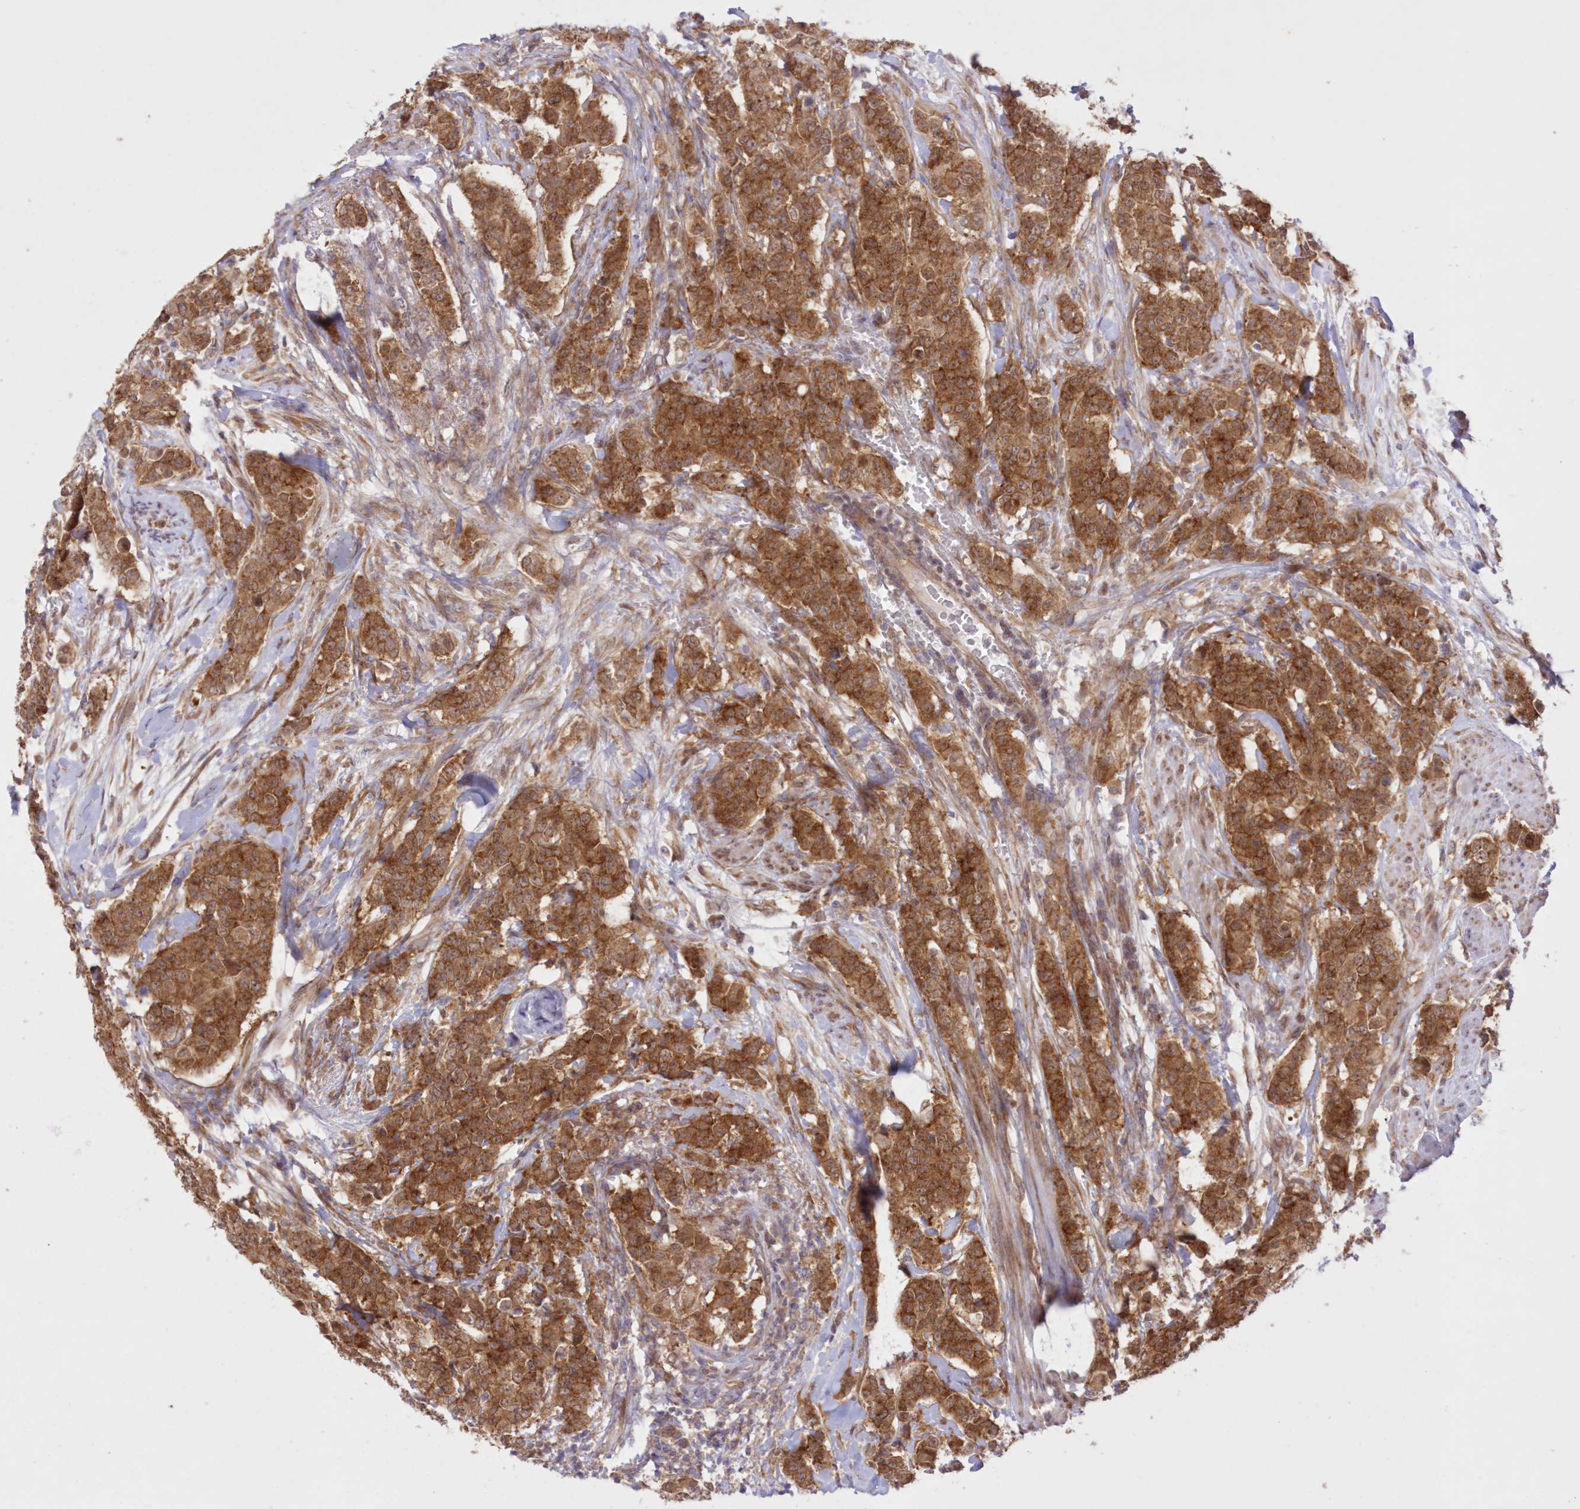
{"staining": {"intensity": "strong", "quantity": ">75%", "location": "cytoplasmic/membranous"}, "tissue": "breast cancer", "cell_type": "Tumor cells", "image_type": "cancer", "snomed": [{"axis": "morphology", "description": "Duct carcinoma"}, {"axis": "topography", "description": "Breast"}], "caption": "Strong cytoplasmic/membranous protein expression is appreciated in about >75% of tumor cells in breast cancer (invasive ductal carcinoma).", "gene": "RNPEP", "patient": {"sex": "female", "age": 40}}